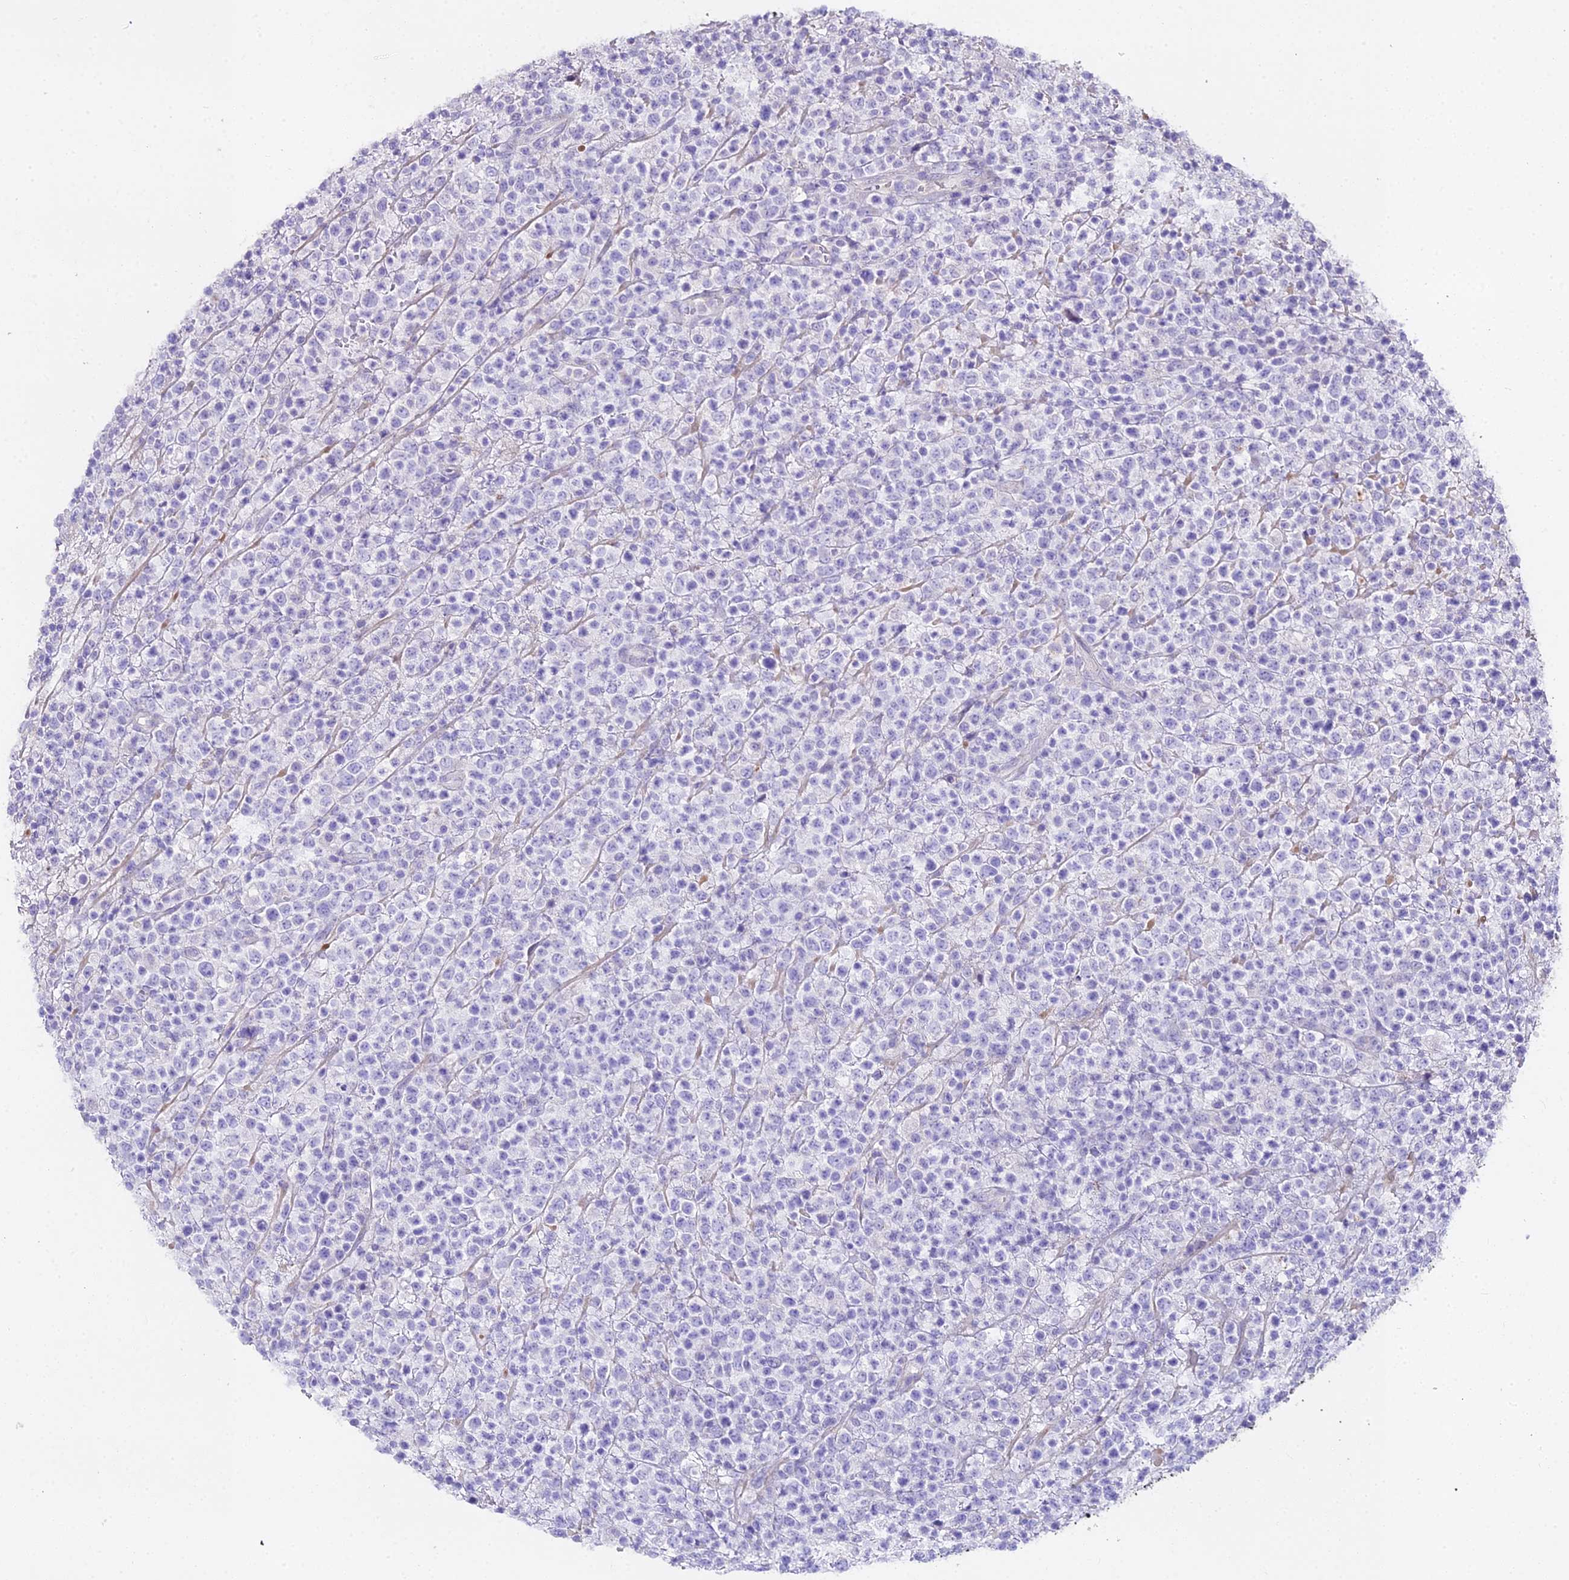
{"staining": {"intensity": "negative", "quantity": "none", "location": "none"}, "tissue": "lymphoma", "cell_type": "Tumor cells", "image_type": "cancer", "snomed": [{"axis": "morphology", "description": "Malignant lymphoma, non-Hodgkin's type, High grade"}, {"axis": "topography", "description": "Colon"}], "caption": "This is a photomicrograph of immunohistochemistry staining of lymphoma, which shows no positivity in tumor cells.", "gene": "GLYAT", "patient": {"sex": "female", "age": 53}}